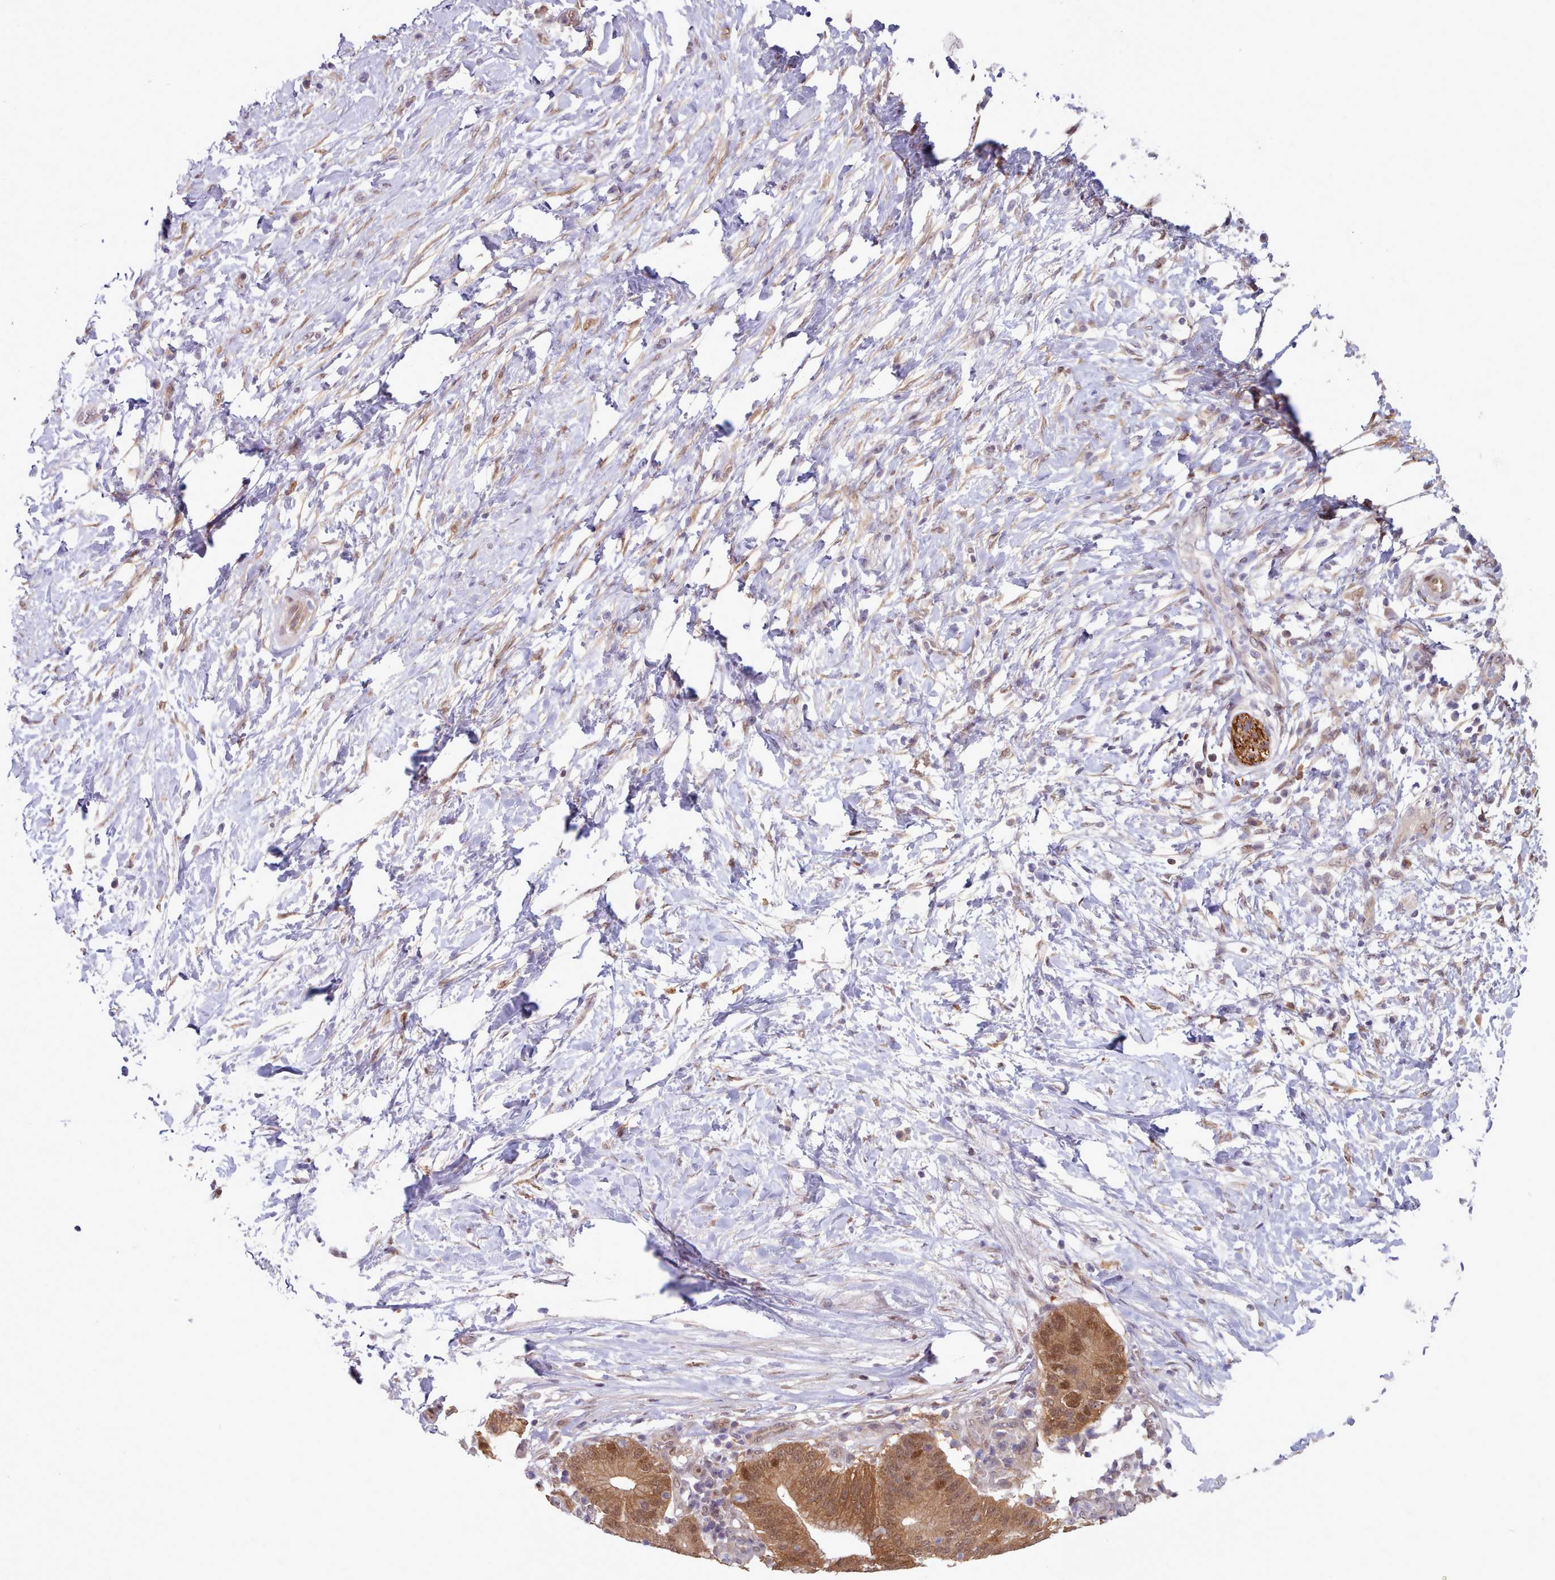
{"staining": {"intensity": "moderate", "quantity": ">75%", "location": "cytoplasmic/membranous,nuclear"}, "tissue": "pancreatic cancer", "cell_type": "Tumor cells", "image_type": "cancer", "snomed": [{"axis": "morphology", "description": "Adenocarcinoma, NOS"}, {"axis": "topography", "description": "Pancreas"}], "caption": "Immunohistochemistry (IHC) photomicrograph of neoplastic tissue: pancreatic cancer (adenocarcinoma) stained using immunohistochemistry shows medium levels of moderate protein expression localized specifically in the cytoplasmic/membranous and nuclear of tumor cells, appearing as a cytoplasmic/membranous and nuclear brown color.", "gene": "CES3", "patient": {"sex": "male", "age": 68}}